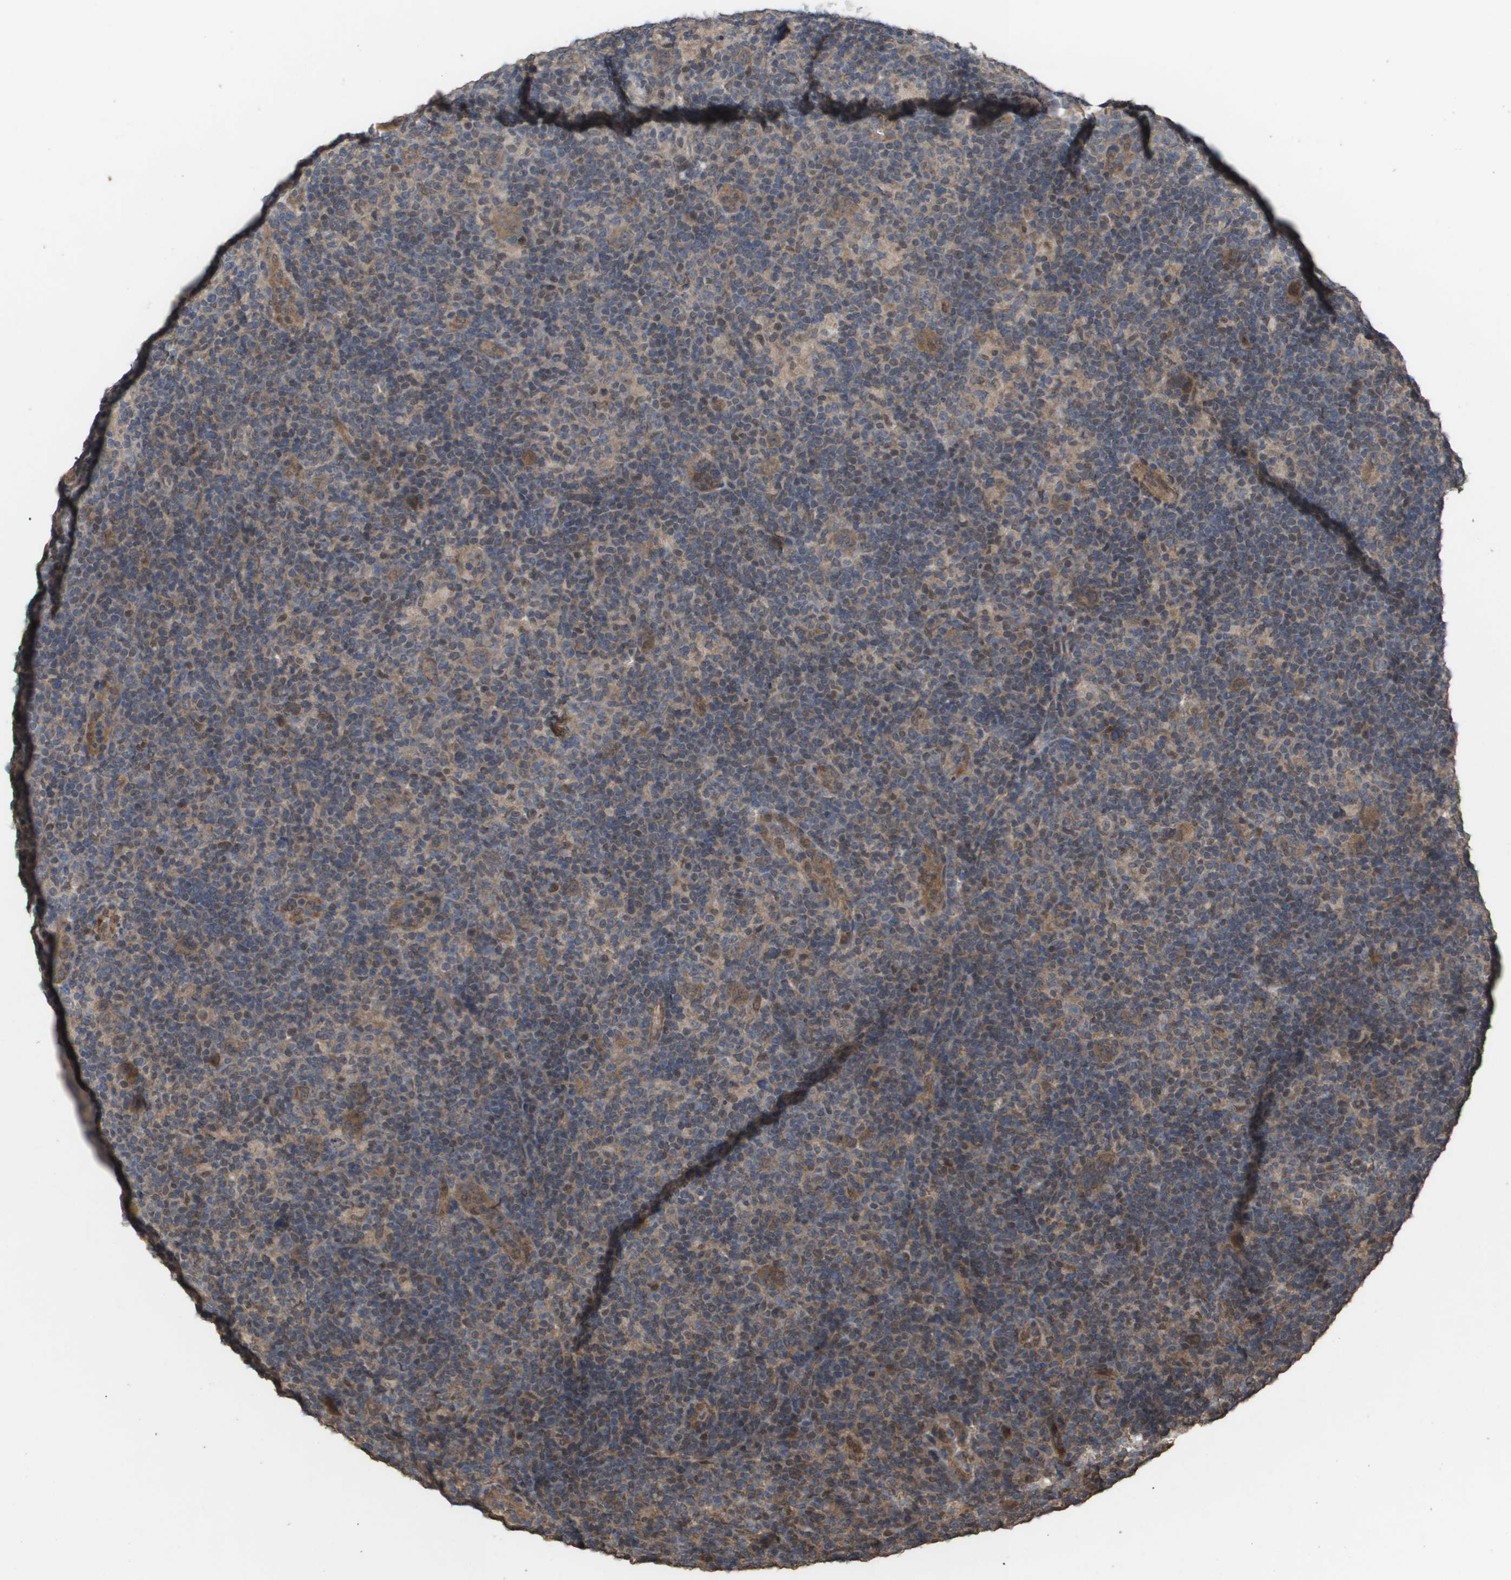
{"staining": {"intensity": "moderate", "quantity": ">75%", "location": "cytoplasmic/membranous"}, "tissue": "lymphoma", "cell_type": "Tumor cells", "image_type": "cancer", "snomed": [{"axis": "morphology", "description": "Hodgkin's disease, NOS"}, {"axis": "topography", "description": "Lymph node"}], "caption": "Tumor cells show moderate cytoplasmic/membranous staining in approximately >75% of cells in lymphoma.", "gene": "CUL5", "patient": {"sex": "female", "age": 57}}